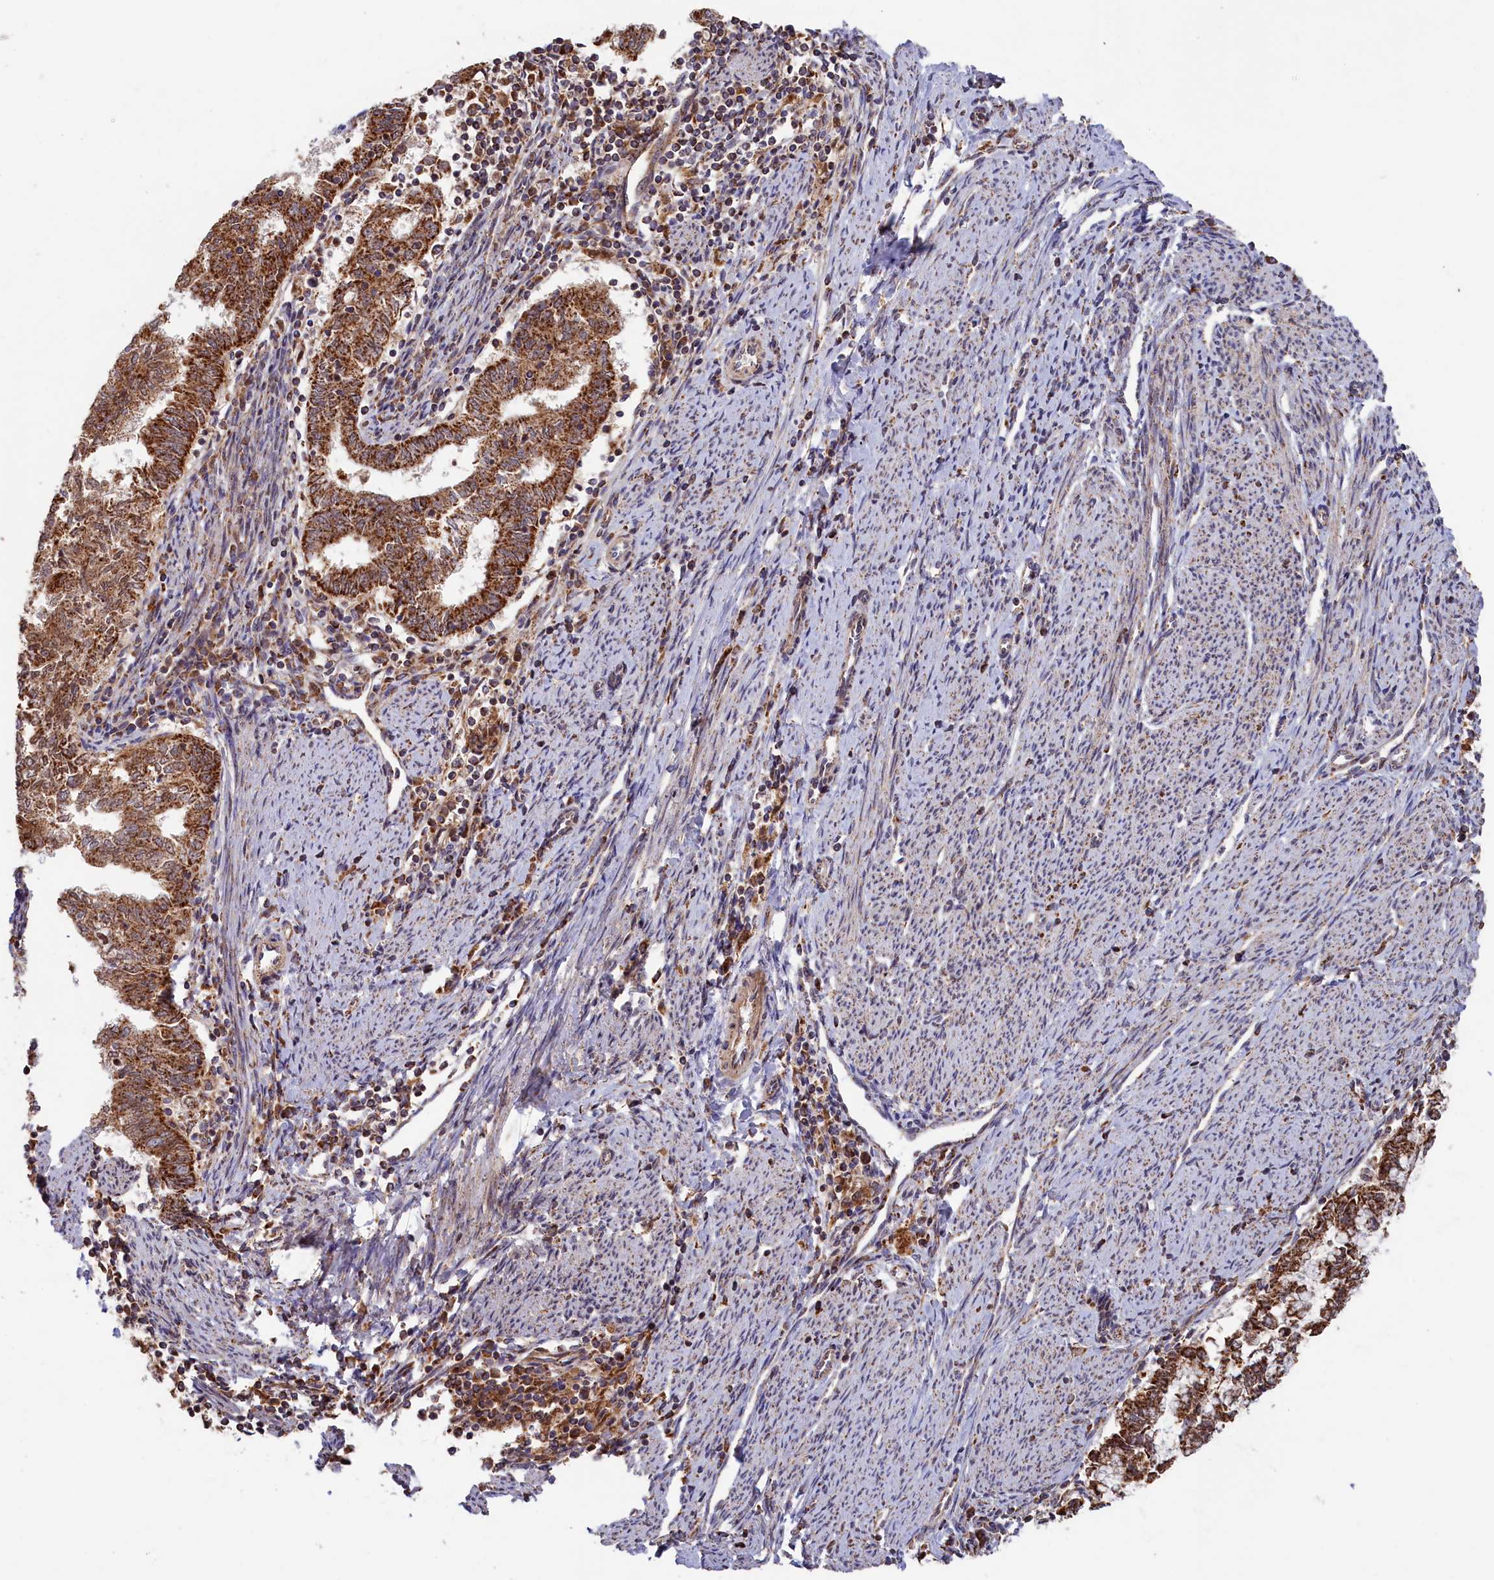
{"staining": {"intensity": "strong", "quantity": ">75%", "location": "cytoplasmic/membranous"}, "tissue": "endometrial cancer", "cell_type": "Tumor cells", "image_type": "cancer", "snomed": [{"axis": "morphology", "description": "Adenocarcinoma, NOS"}, {"axis": "topography", "description": "Endometrium"}], "caption": "A photomicrograph of endometrial cancer (adenocarcinoma) stained for a protein reveals strong cytoplasmic/membranous brown staining in tumor cells.", "gene": "DUS3L", "patient": {"sex": "female", "age": 79}}